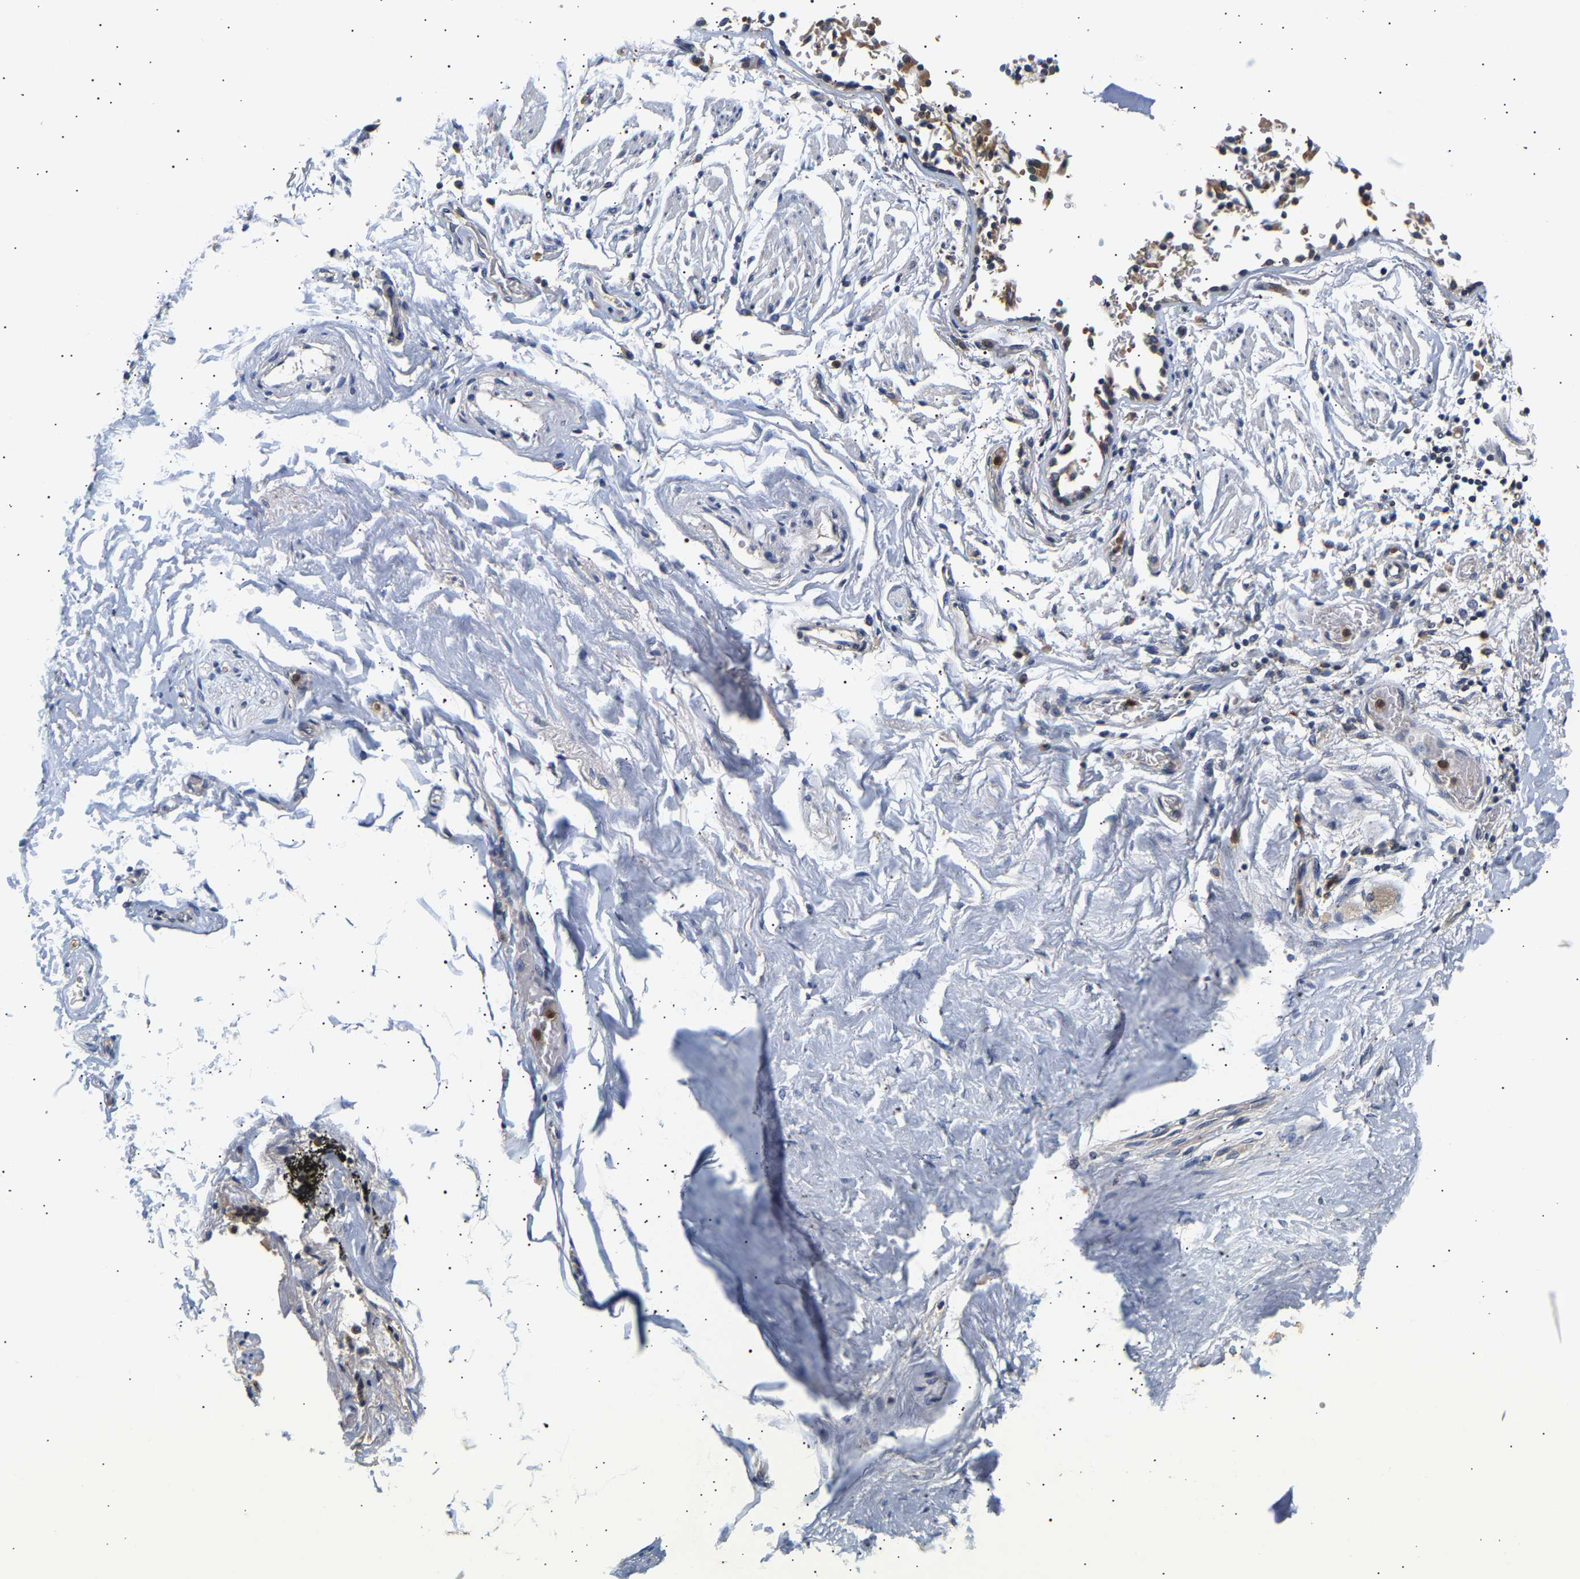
{"staining": {"intensity": "moderate", "quantity": "<25%", "location": "cytoplasmic/membranous"}, "tissue": "adipose tissue", "cell_type": "Adipocytes", "image_type": "normal", "snomed": [{"axis": "morphology", "description": "Normal tissue, NOS"}, {"axis": "topography", "description": "Cartilage tissue"}, {"axis": "topography", "description": "Lung"}], "caption": "A high-resolution photomicrograph shows immunohistochemistry (IHC) staining of benign adipose tissue, which shows moderate cytoplasmic/membranous positivity in approximately <25% of adipocytes.", "gene": "PPID", "patient": {"sex": "female", "age": 77}}